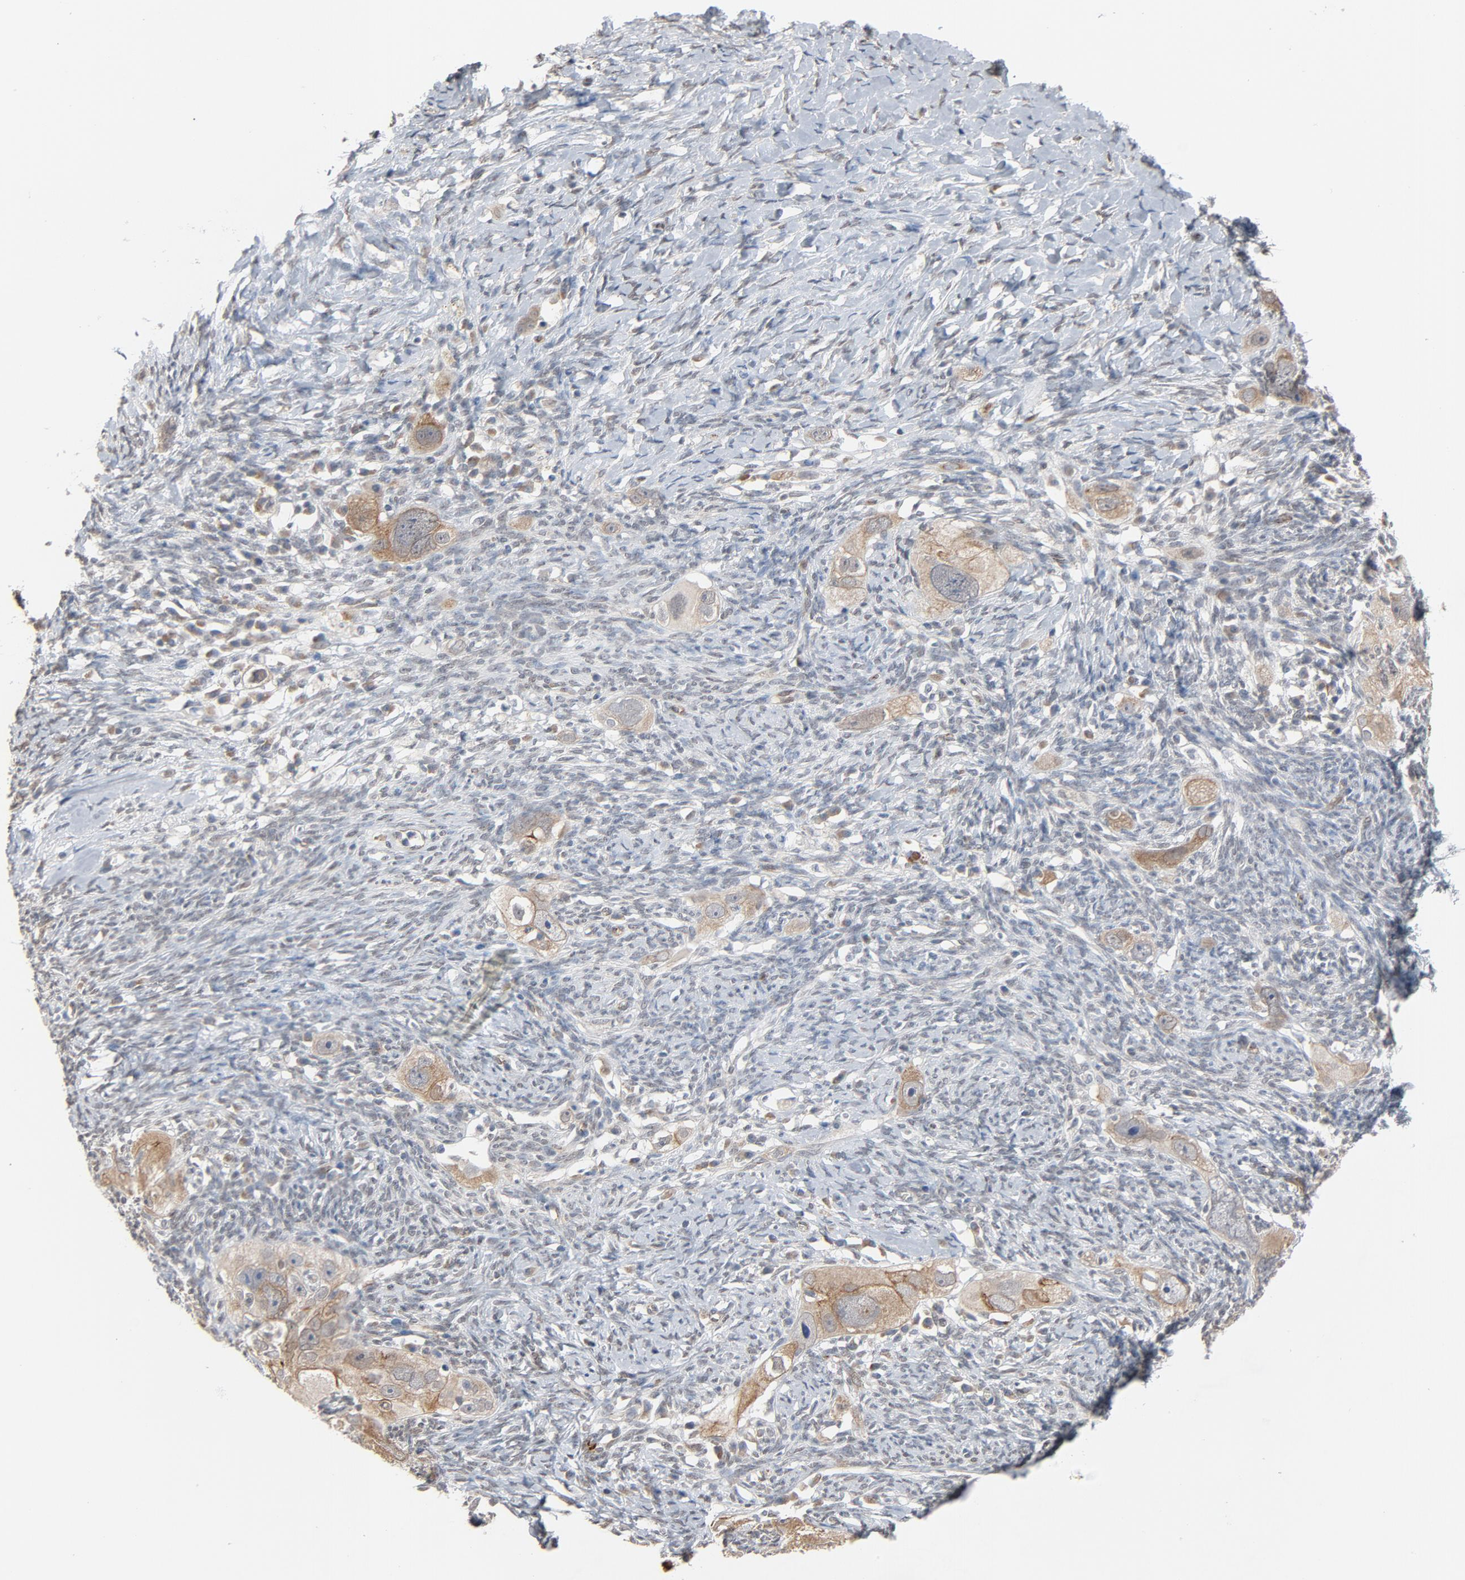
{"staining": {"intensity": "weak", "quantity": ">75%", "location": "cytoplasmic/membranous"}, "tissue": "ovarian cancer", "cell_type": "Tumor cells", "image_type": "cancer", "snomed": [{"axis": "morphology", "description": "Normal tissue, NOS"}, {"axis": "morphology", "description": "Cystadenocarcinoma, serous, NOS"}, {"axis": "topography", "description": "Ovary"}], "caption": "Human serous cystadenocarcinoma (ovarian) stained with a brown dye displays weak cytoplasmic/membranous positive positivity in about >75% of tumor cells.", "gene": "ITPR3", "patient": {"sex": "female", "age": 62}}